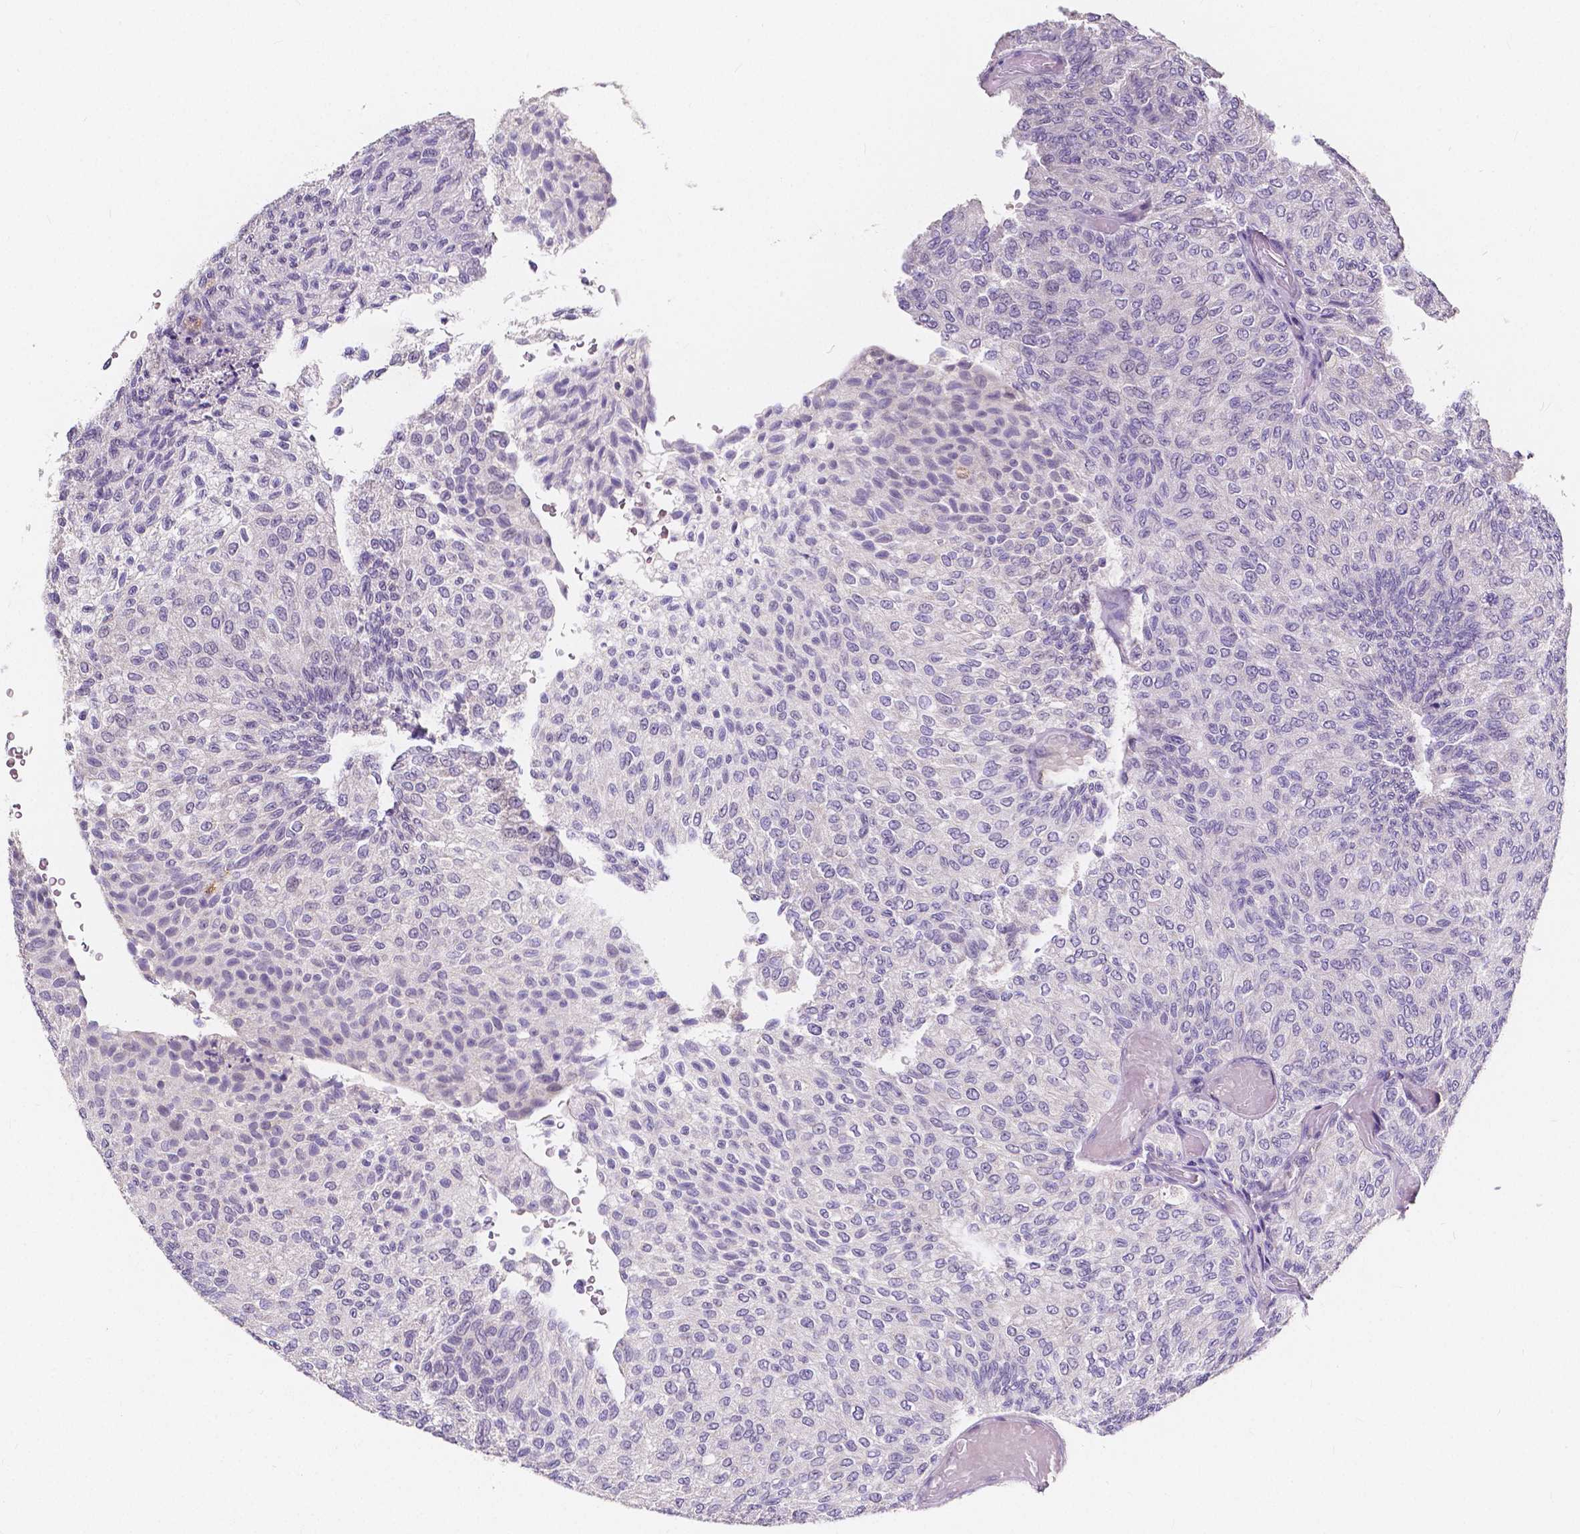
{"staining": {"intensity": "negative", "quantity": "none", "location": "none"}, "tissue": "urothelial cancer", "cell_type": "Tumor cells", "image_type": "cancer", "snomed": [{"axis": "morphology", "description": "Urothelial carcinoma, Low grade"}, {"axis": "topography", "description": "Urinary bladder"}], "caption": "This histopathology image is of urothelial carcinoma (low-grade) stained with IHC to label a protein in brown with the nuclei are counter-stained blue. There is no expression in tumor cells.", "gene": "ACP5", "patient": {"sex": "male", "age": 78}}